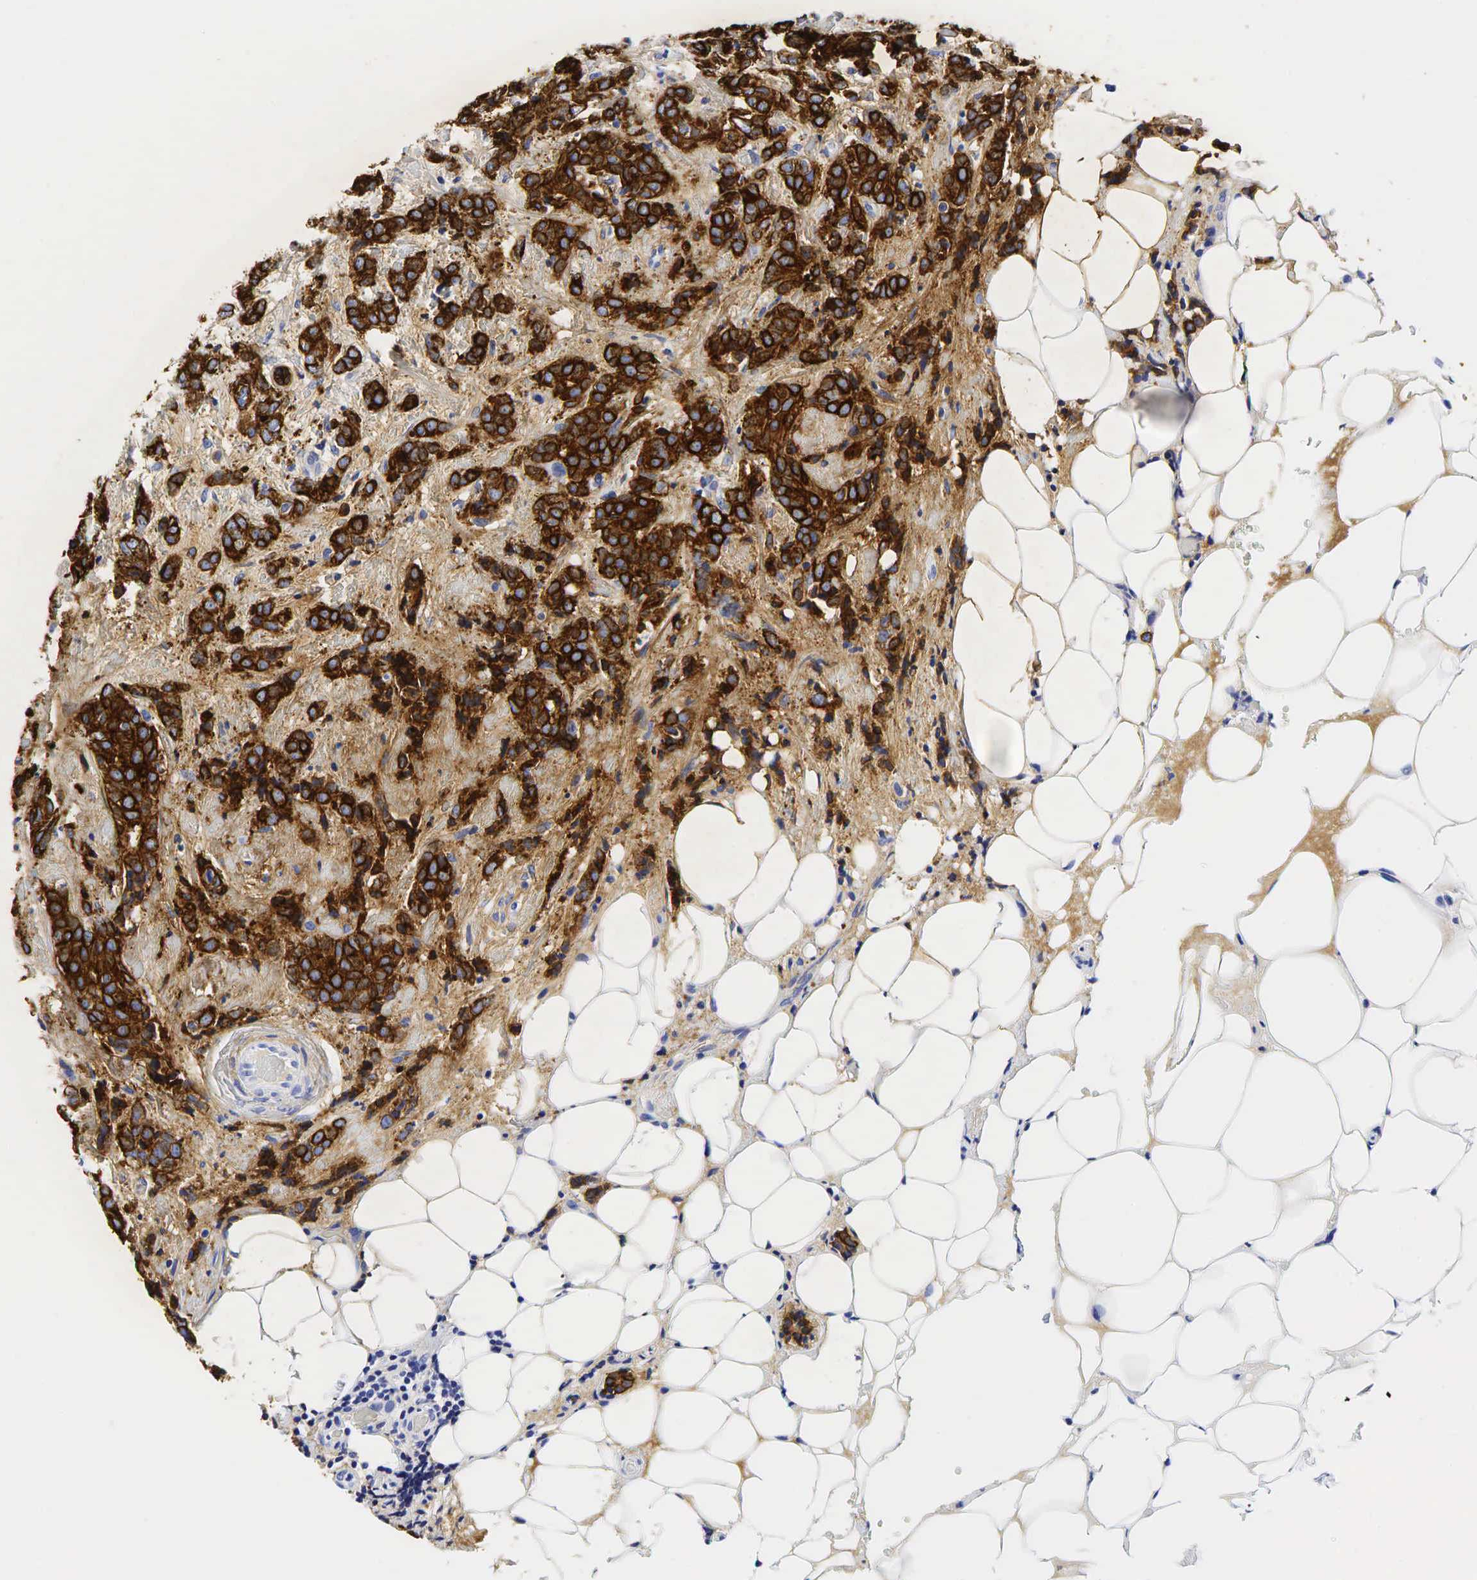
{"staining": {"intensity": "strong", "quantity": ">75%", "location": "cytoplasmic/membranous"}, "tissue": "breast cancer", "cell_type": "Tumor cells", "image_type": "cancer", "snomed": [{"axis": "morphology", "description": "Duct carcinoma"}, {"axis": "topography", "description": "Breast"}], "caption": "Strong cytoplasmic/membranous positivity for a protein is identified in approximately >75% of tumor cells of breast intraductal carcinoma using IHC.", "gene": "KRT7", "patient": {"sex": "female", "age": 53}}